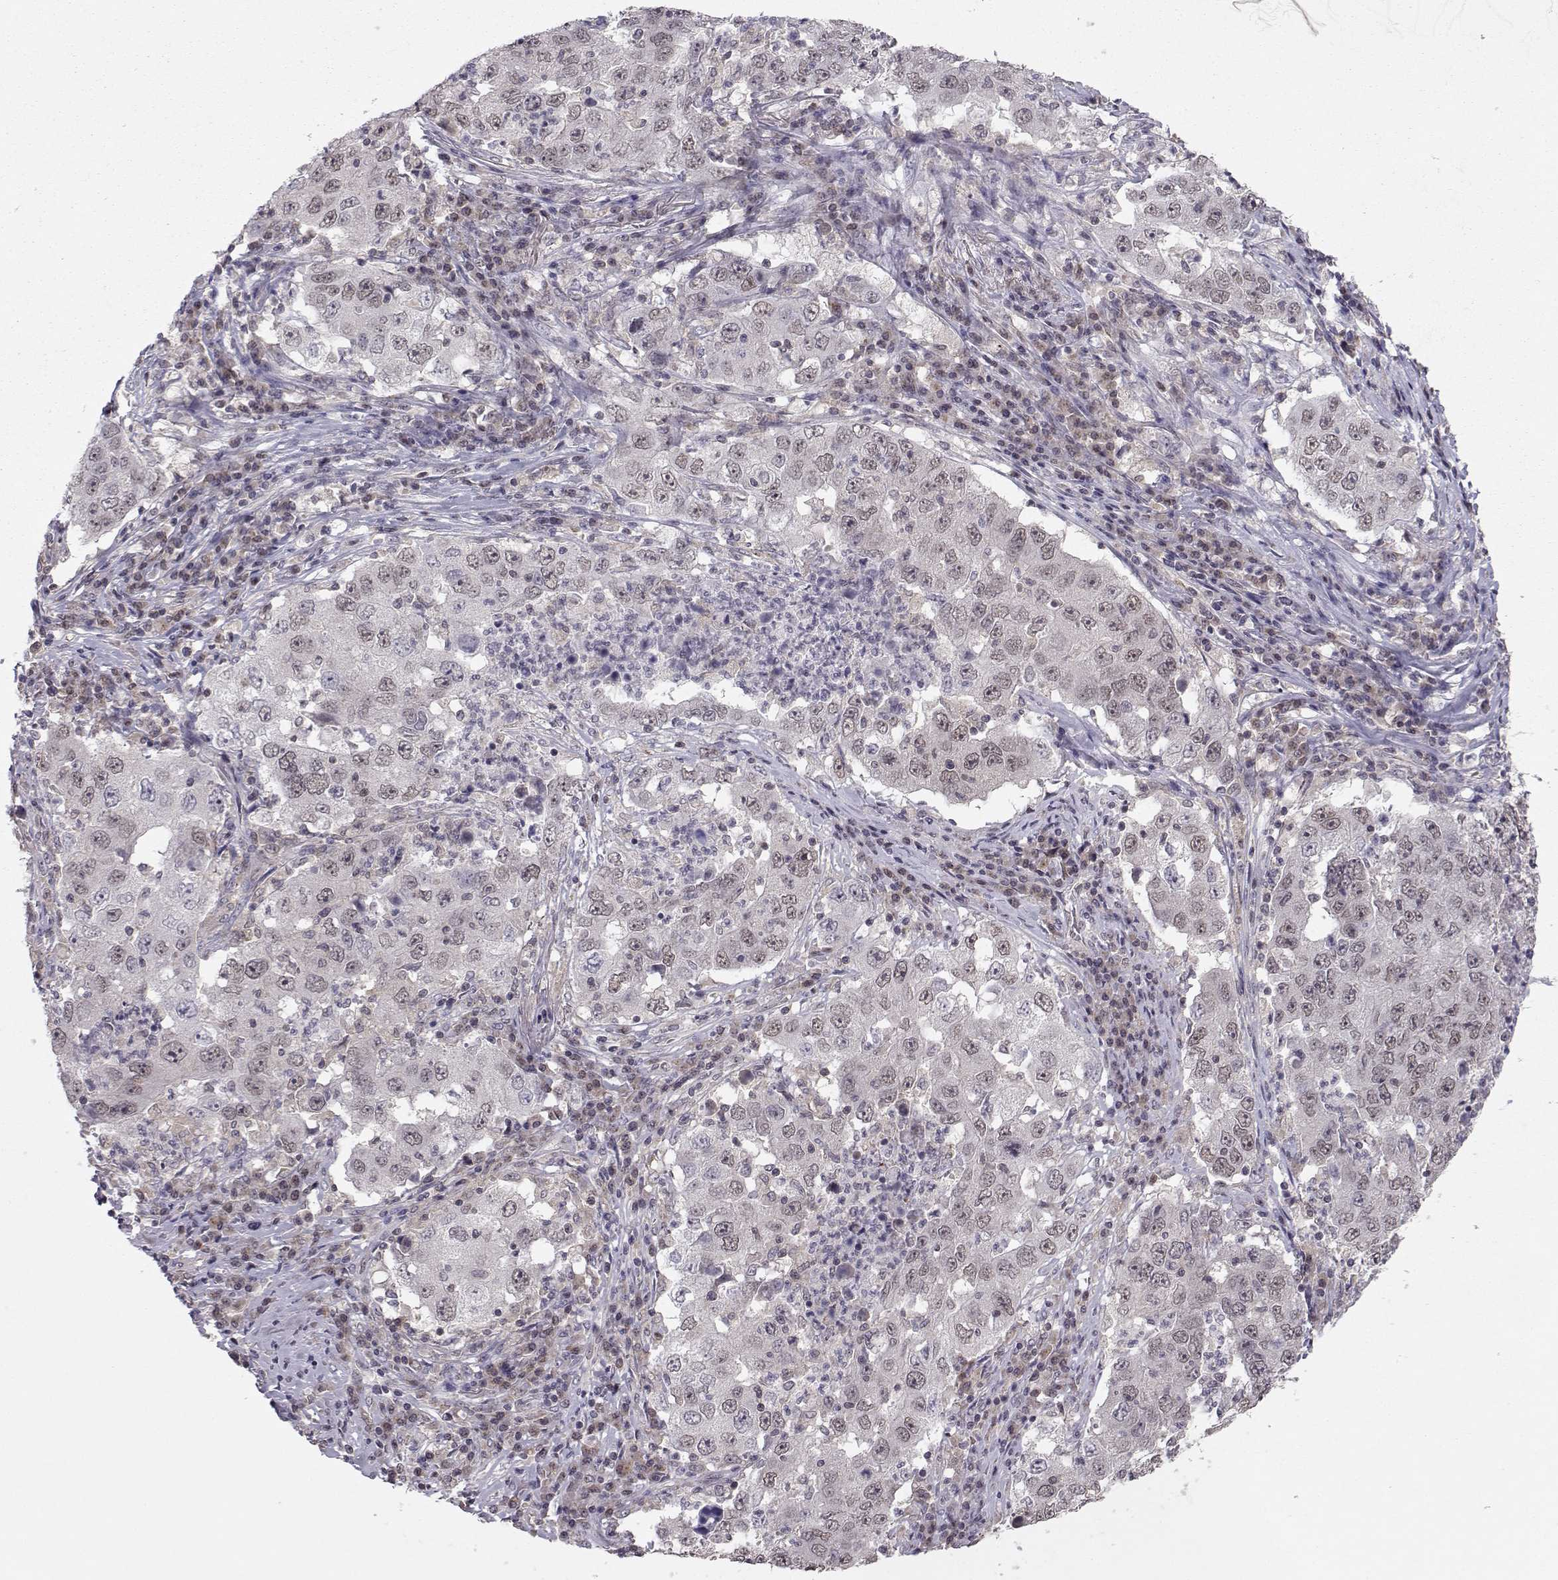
{"staining": {"intensity": "negative", "quantity": "none", "location": "none"}, "tissue": "lung cancer", "cell_type": "Tumor cells", "image_type": "cancer", "snomed": [{"axis": "morphology", "description": "Adenocarcinoma, NOS"}, {"axis": "topography", "description": "Lung"}], "caption": "Histopathology image shows no protein expression in tumor cells of lung cancer (adenocarcinoma) tissue.", "gene": "KIF13B", "patient": {"sex": "male", "age": 73}}